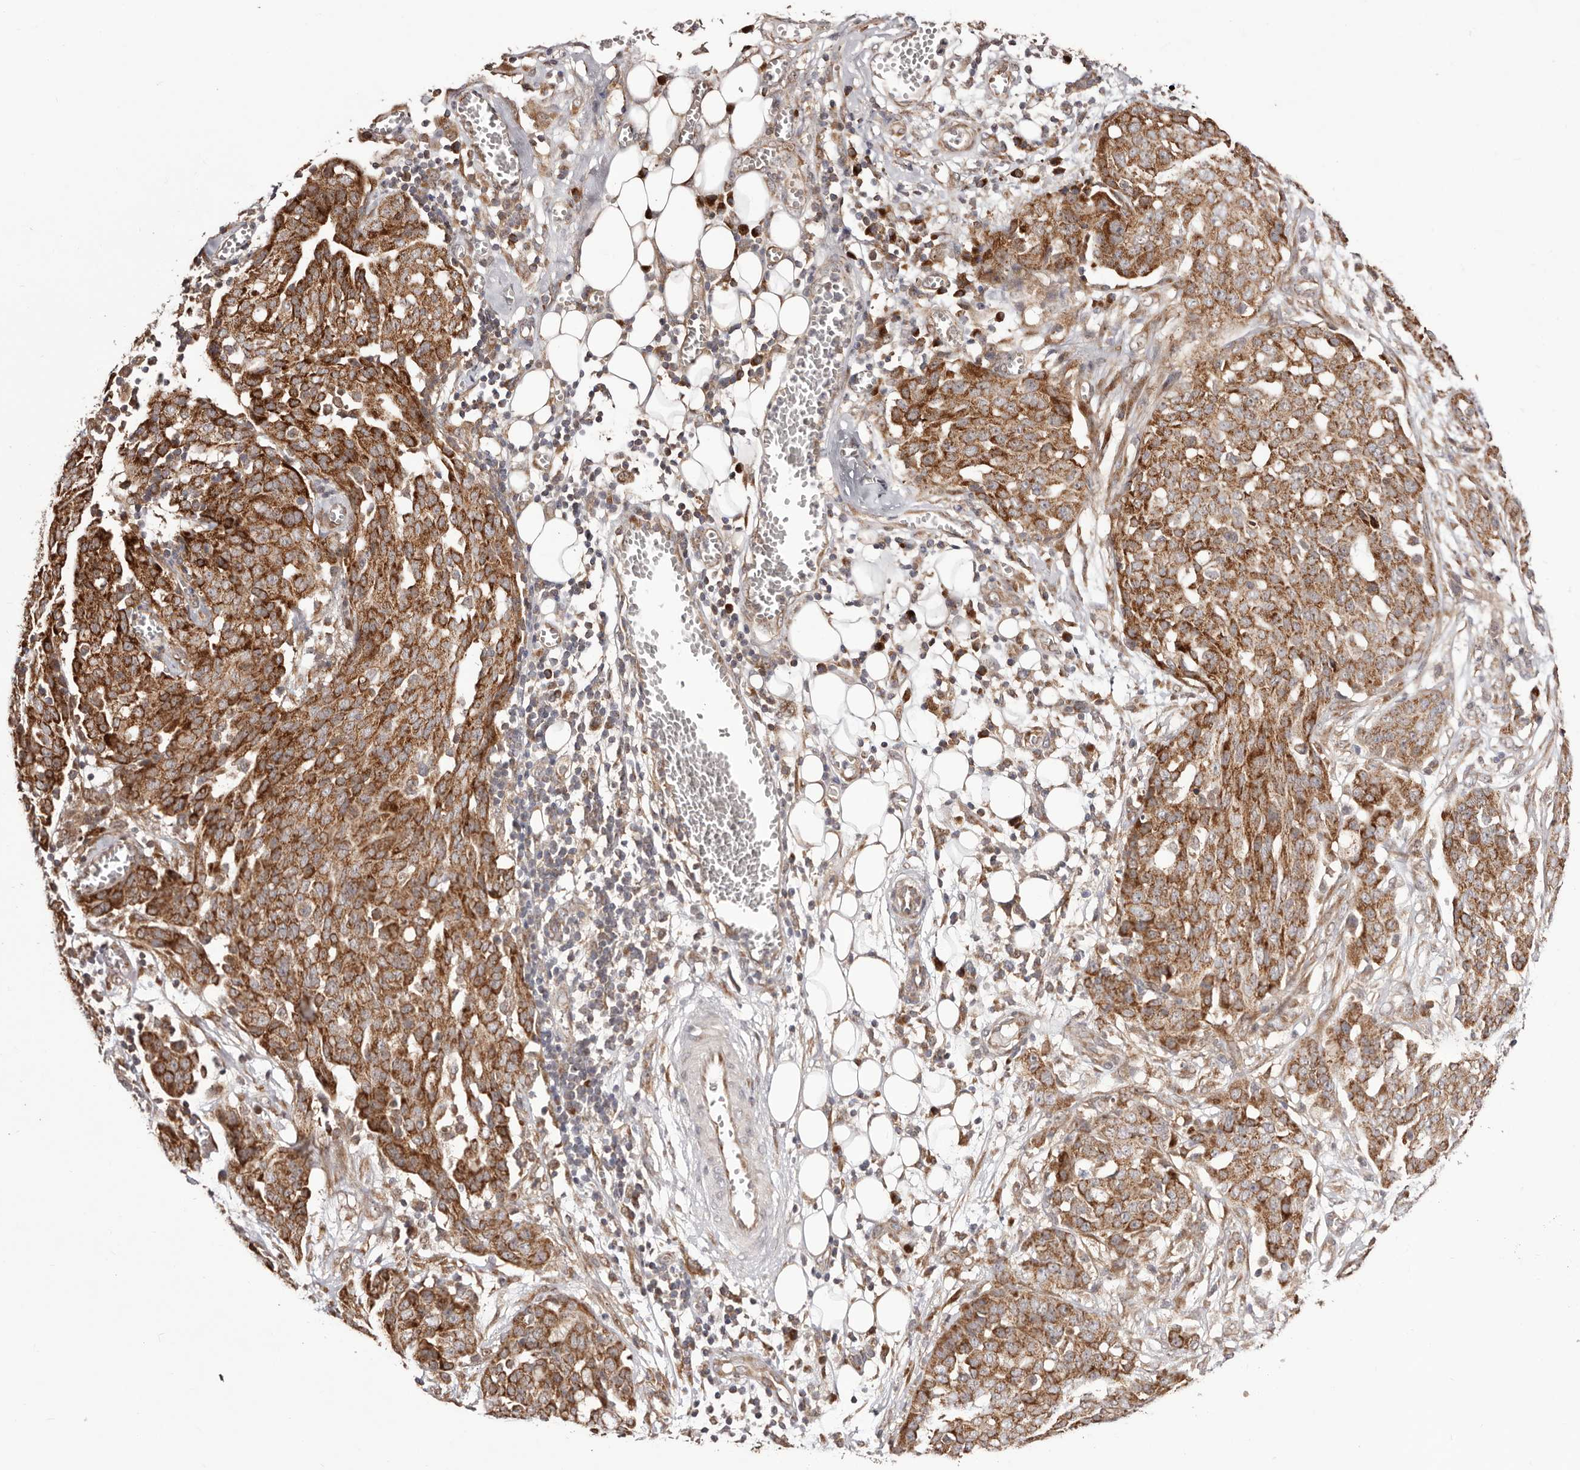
{"staining": {"intensity": "strong", "quantity": ">75%", "location": "cytoplasmic/membranous"}, "tissue": "ovarian cancer", "cell_type": "Tumor cells", "image_type": "cancer", "snomed": [{"axis": "morphology", "description": "Cystadenocarcinoma, serous, NOS"}, {"axis": "topography", "description": "Soft tissue"}, {"axis": "topography", "description": "Ovary"}], "caption": "IHC staining of ovarian cancer (serous cystadenocarcinoma), which reveals high levels of strong cytoplasmic/membranous staining in approximately >75% of tumor cells indicating strong cytoplasmic/membranous protein expression. The staining was performed using DAB (3,3'-diaminobenzidine) (brown) for protein detection and nuclei were counterstained in hematoxylin (blue).", "gene": "EGR3", "patient": {"sex": "female", "age": 57}}